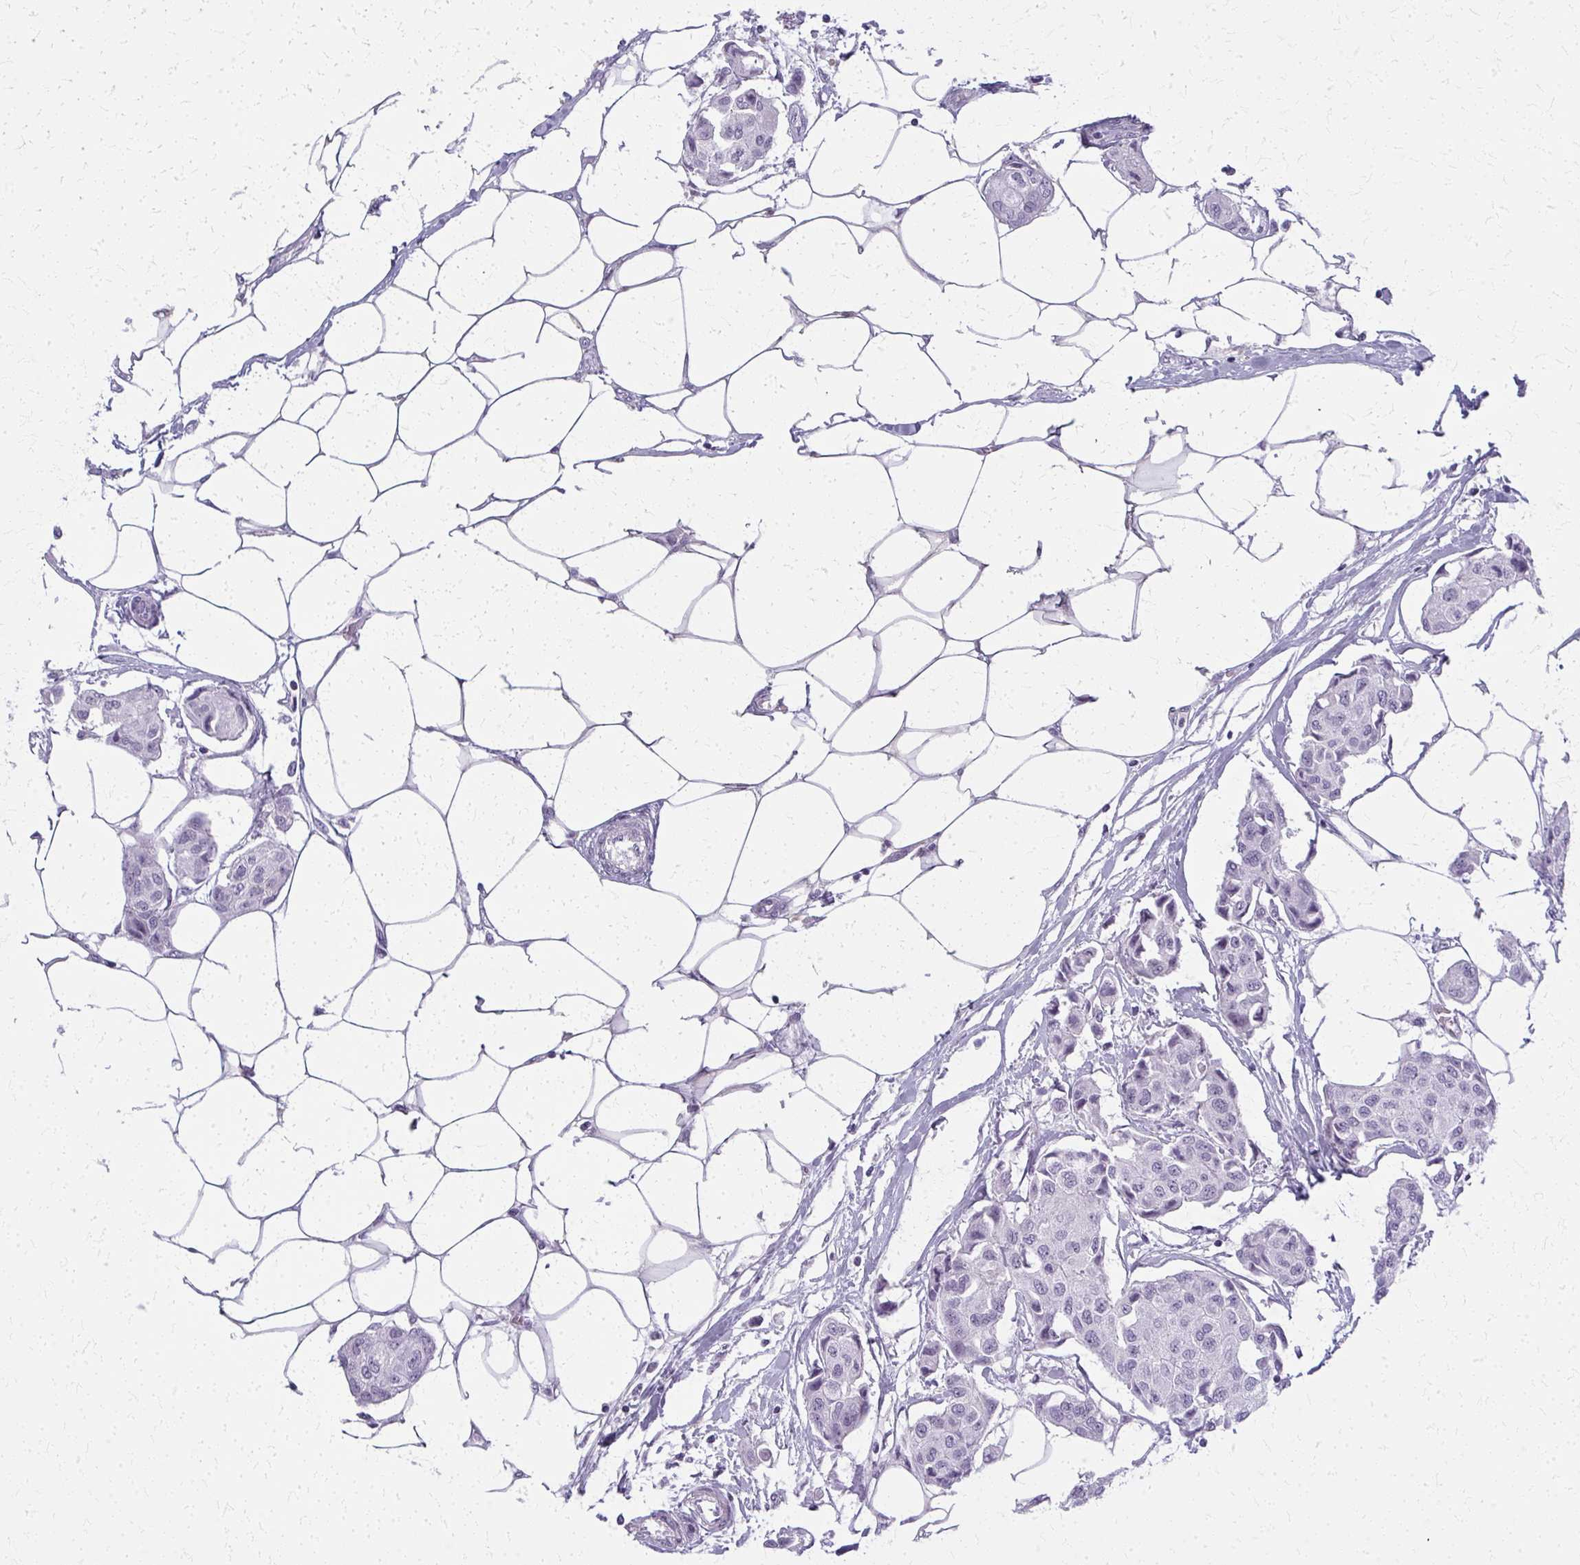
{"staining": {"intensity": "negative", "quantity": "none", "location": "none"}, "tissue": "breast cancer", "cell_type": "Tumor cells", "image_type": "cancer", "snomed": [{"axis": "morphology", "description": "Duct carcinoma"}, {"axis": "topography", "description": "Breast"}, {"axis": "topography", "description": "Lymph node"}], "caption": "Immunohistochemical staining of human infiltrating ductal carcinoma (breast) shows no significant expression in tumor cells.", "gene": "CASQ2", "patient": {"sex": "female", "age": 80}}